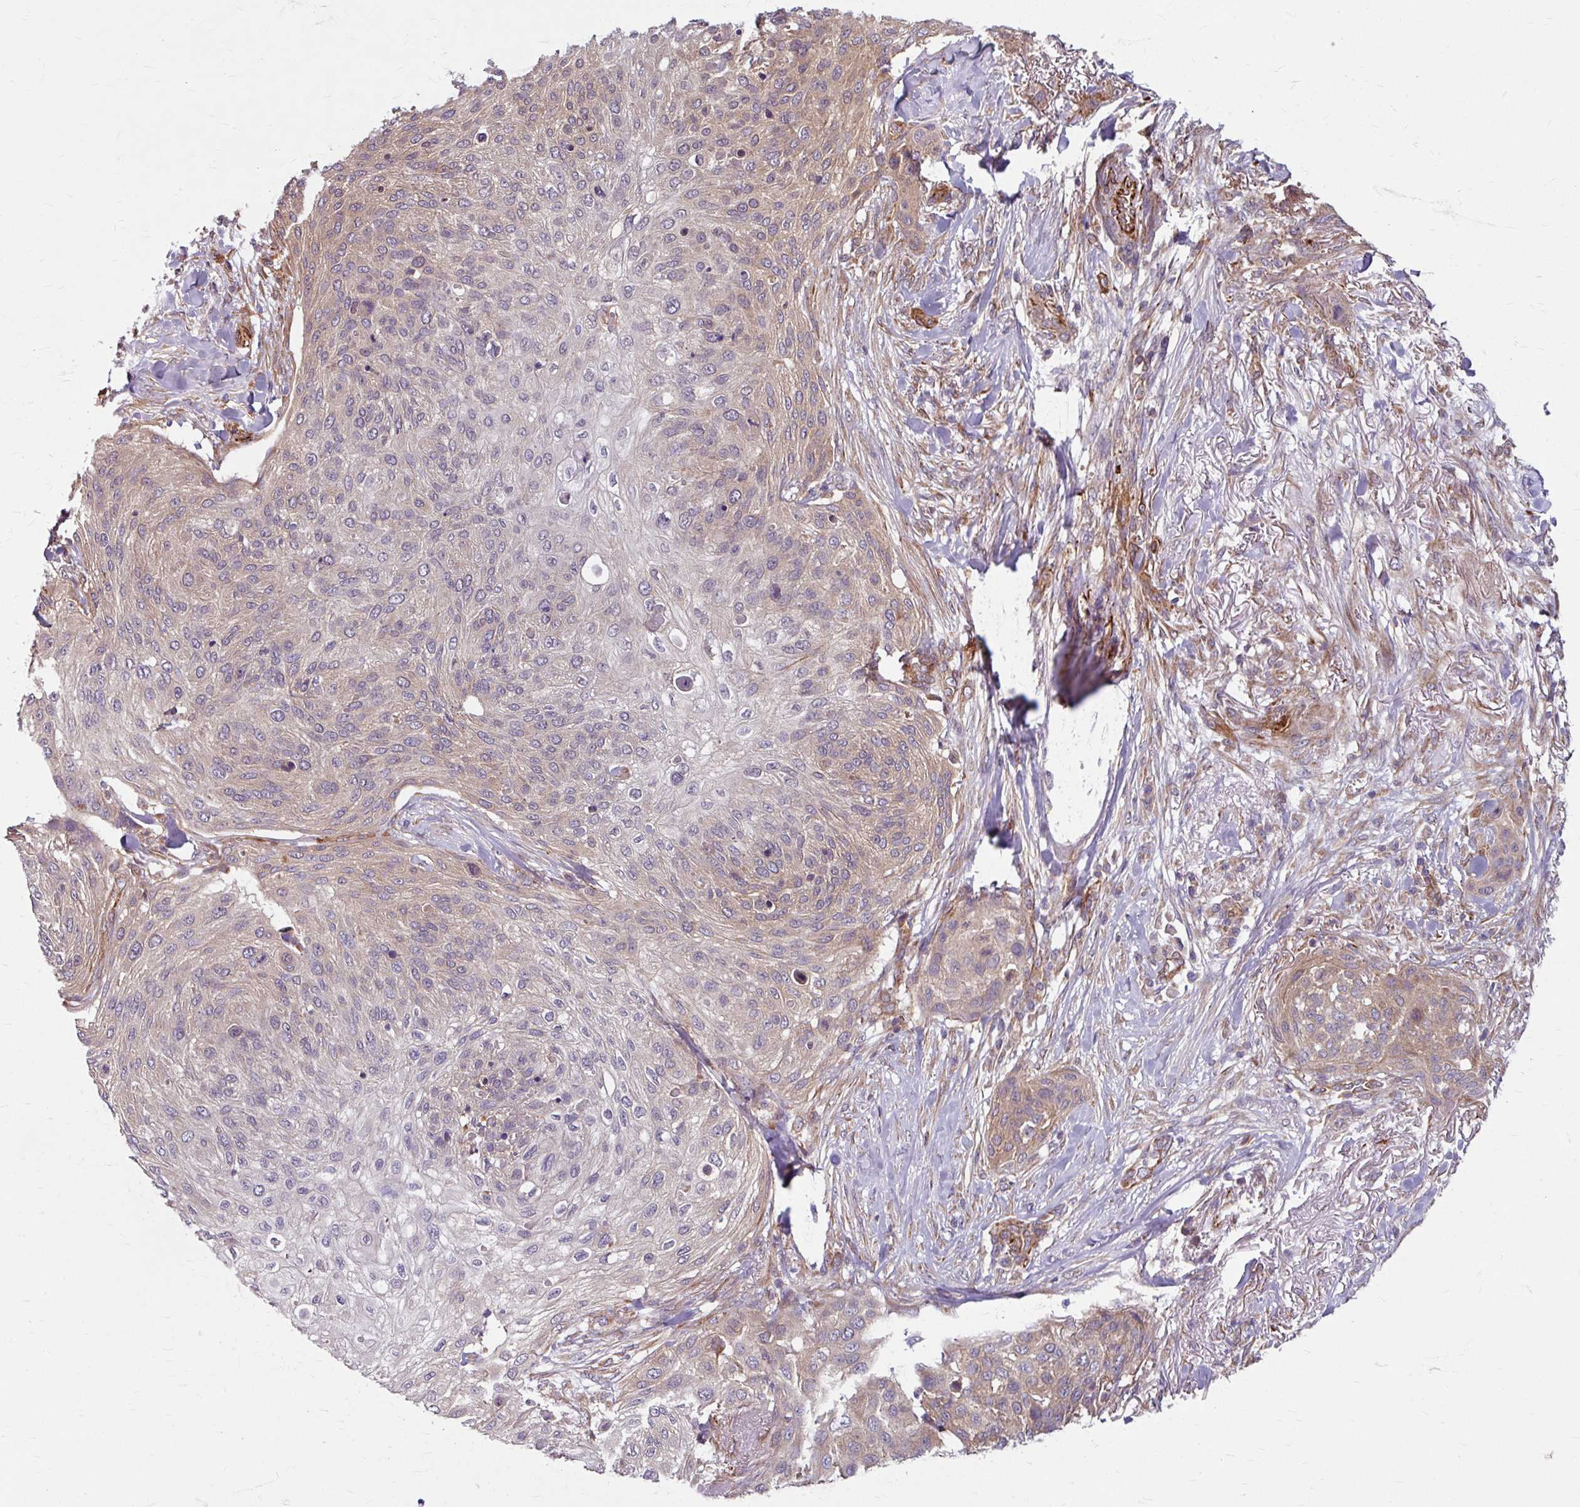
{"staining": {"intensity": "weak", "quantity": "25%-75%", "location": "cytoplasmic/membranous"}, "tissue": "skin cancer", "cell_type": "Tumor cells", "image_type": "cancer", "snomed": [{"axis": "morphology", "description": "Squamous cell carcinoma, NOS"}, {"axis": "topography", "description": "Skin"}], "caption": "Immunohistochemistry of human squamous cell carcinoma (skin) demonstrates low levels of weak cytoplasmic/membranous expression in about 25%-75% of tumor cells.", "gene": "DAAM2", "patient": {"sex": "female", "age": 87}}